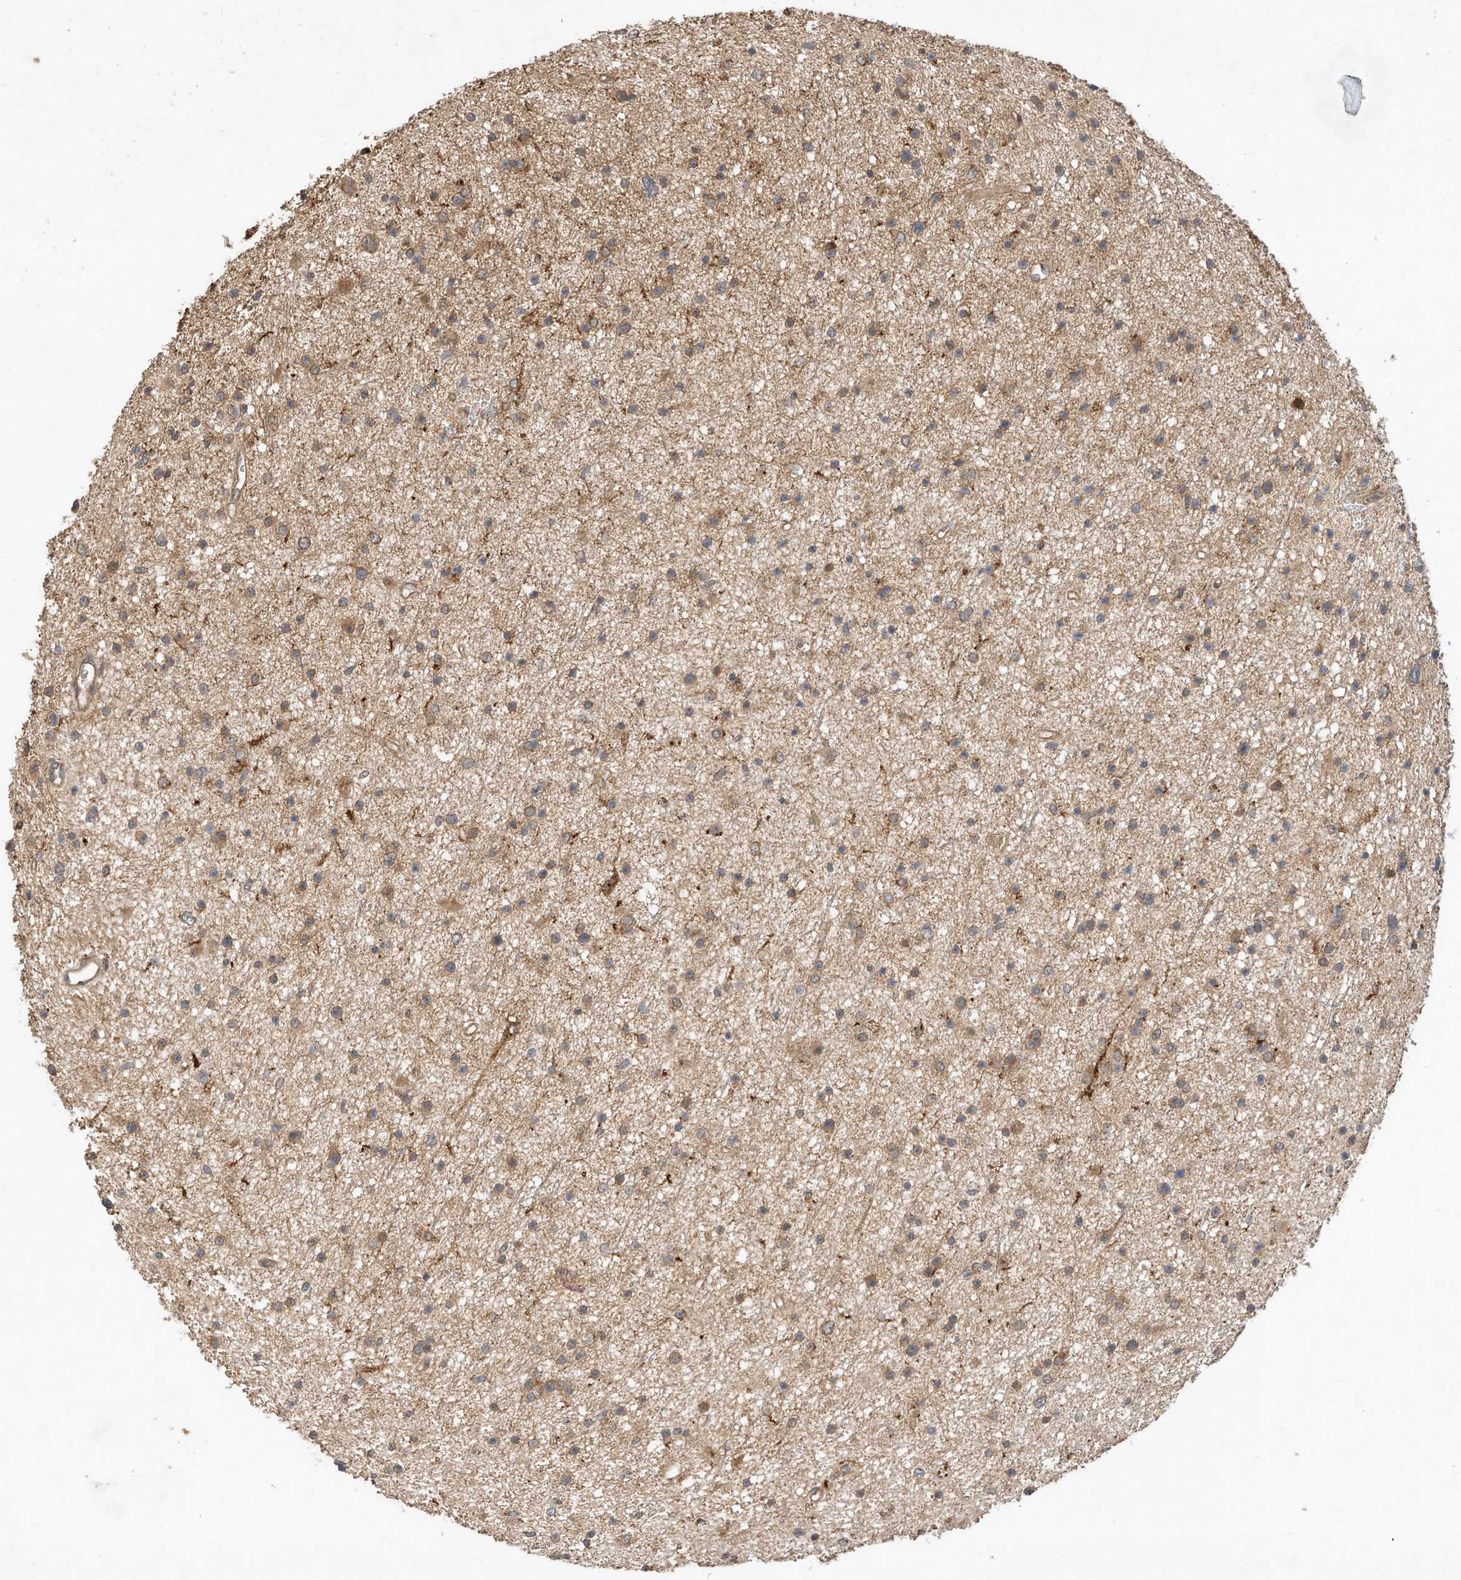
{"staining": {"intensity": "moderate", "quantity": "25%-75%", "location": "cytoplasmic/membranous"}, "tissue": "glioma", "cell_type": "Tumor cells", "image_type": "cancer", "snomed": [{"axis": "morphology", "description": "Glioma, malignant, Low grade"}, {"axis": "topography", "description": "Cerebral cortex"}], "caption": "A histopathology image of glioma stained for a protein exhibits moderate cytoplasmic/membranous brown staining in tumor cells. The staining is performed using DAB (3,3'-diaminobenzidine) brown chromogen to label protein expression. The nuclei are counter-stained blue using hematoxylin.", "gene": "CPAMD8", "patient": {"sex": "female", "age": 39}}